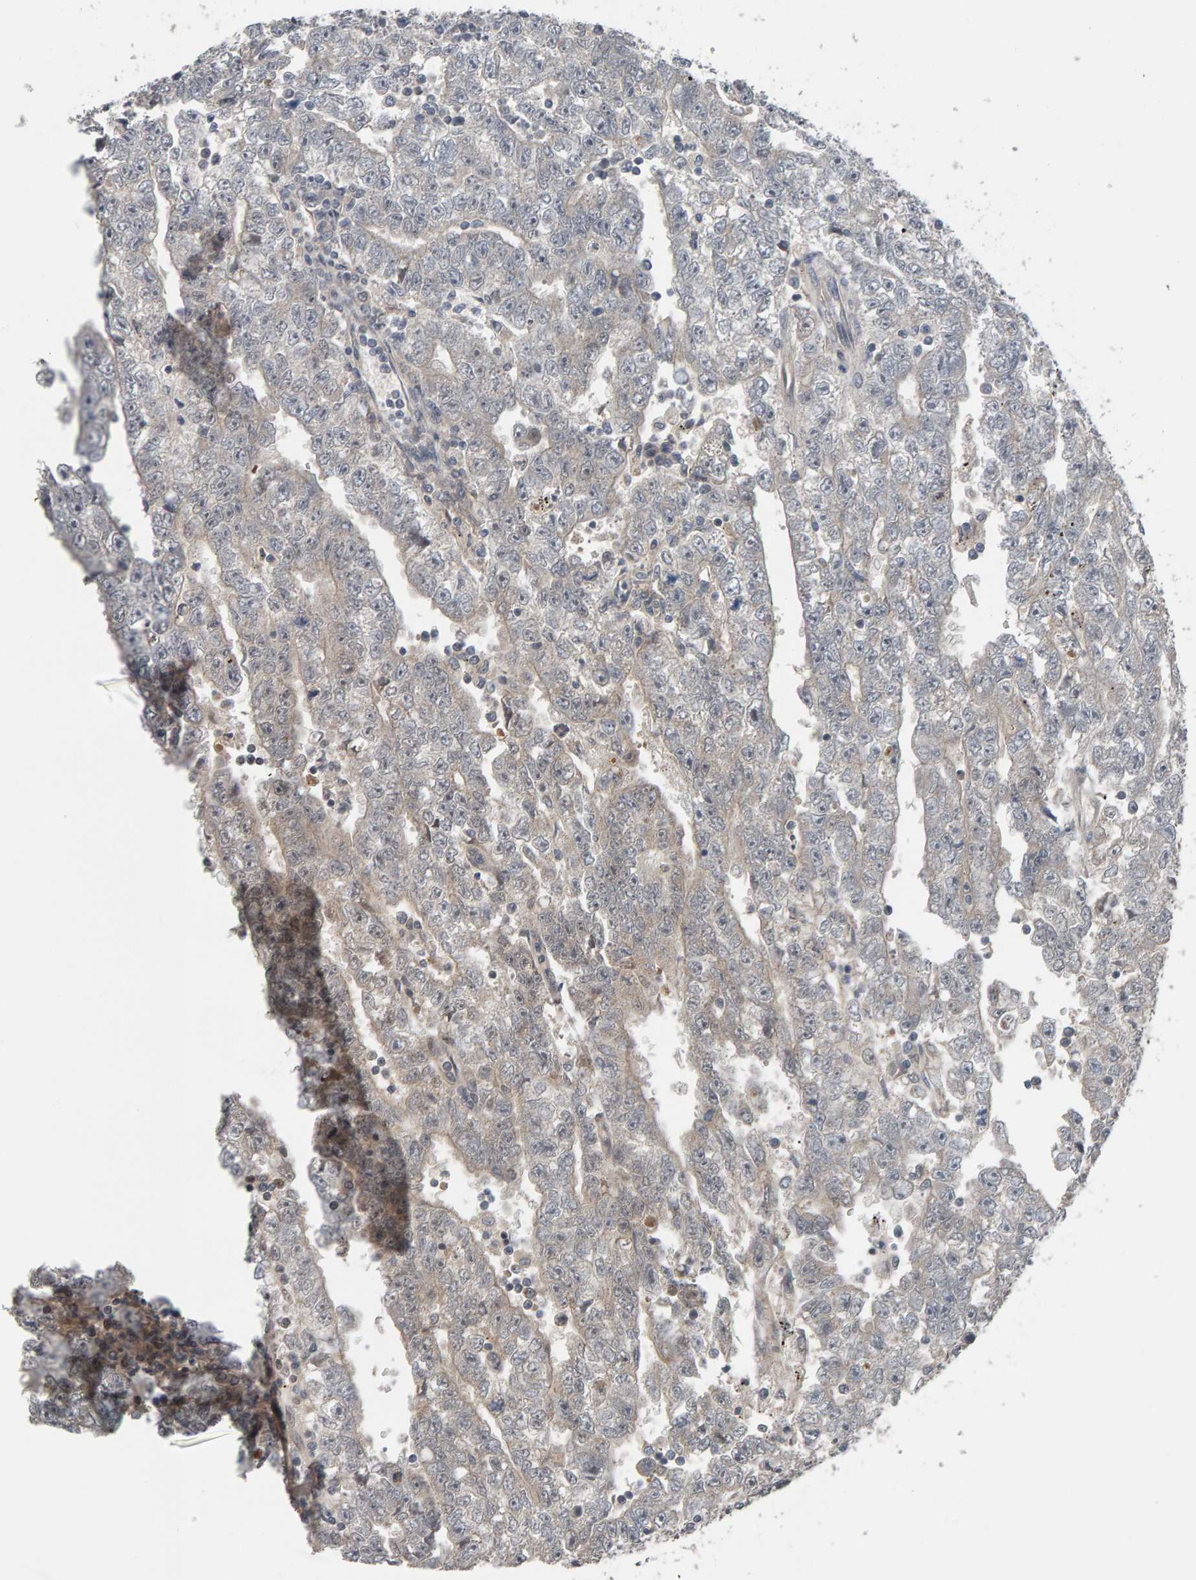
{"staining": {"intensity": "weak", "quantity": "25%-75%", "location": "cytoplasmic/membranous"}, "tissue": "testis cancer", "cell_type": "Tumor cells", "image_type": "cancer", "snomed": [{"axis": "morphology", "description": "Carcinoma, Embryonal, NOS"}, {"axis": "topography", "description": "Testis"}], "caption": "Immunohistochemical staining of embryonal carcinoma (testis) displays low levels of weak cytoplasmic/membranous positivity in approximately 25%-75% of tumor cells. (DAB IHC, brown staining for protein, blue staining for nuclei).", "gene": "COASY", "patient": {"sex": "male", "age": 25}}